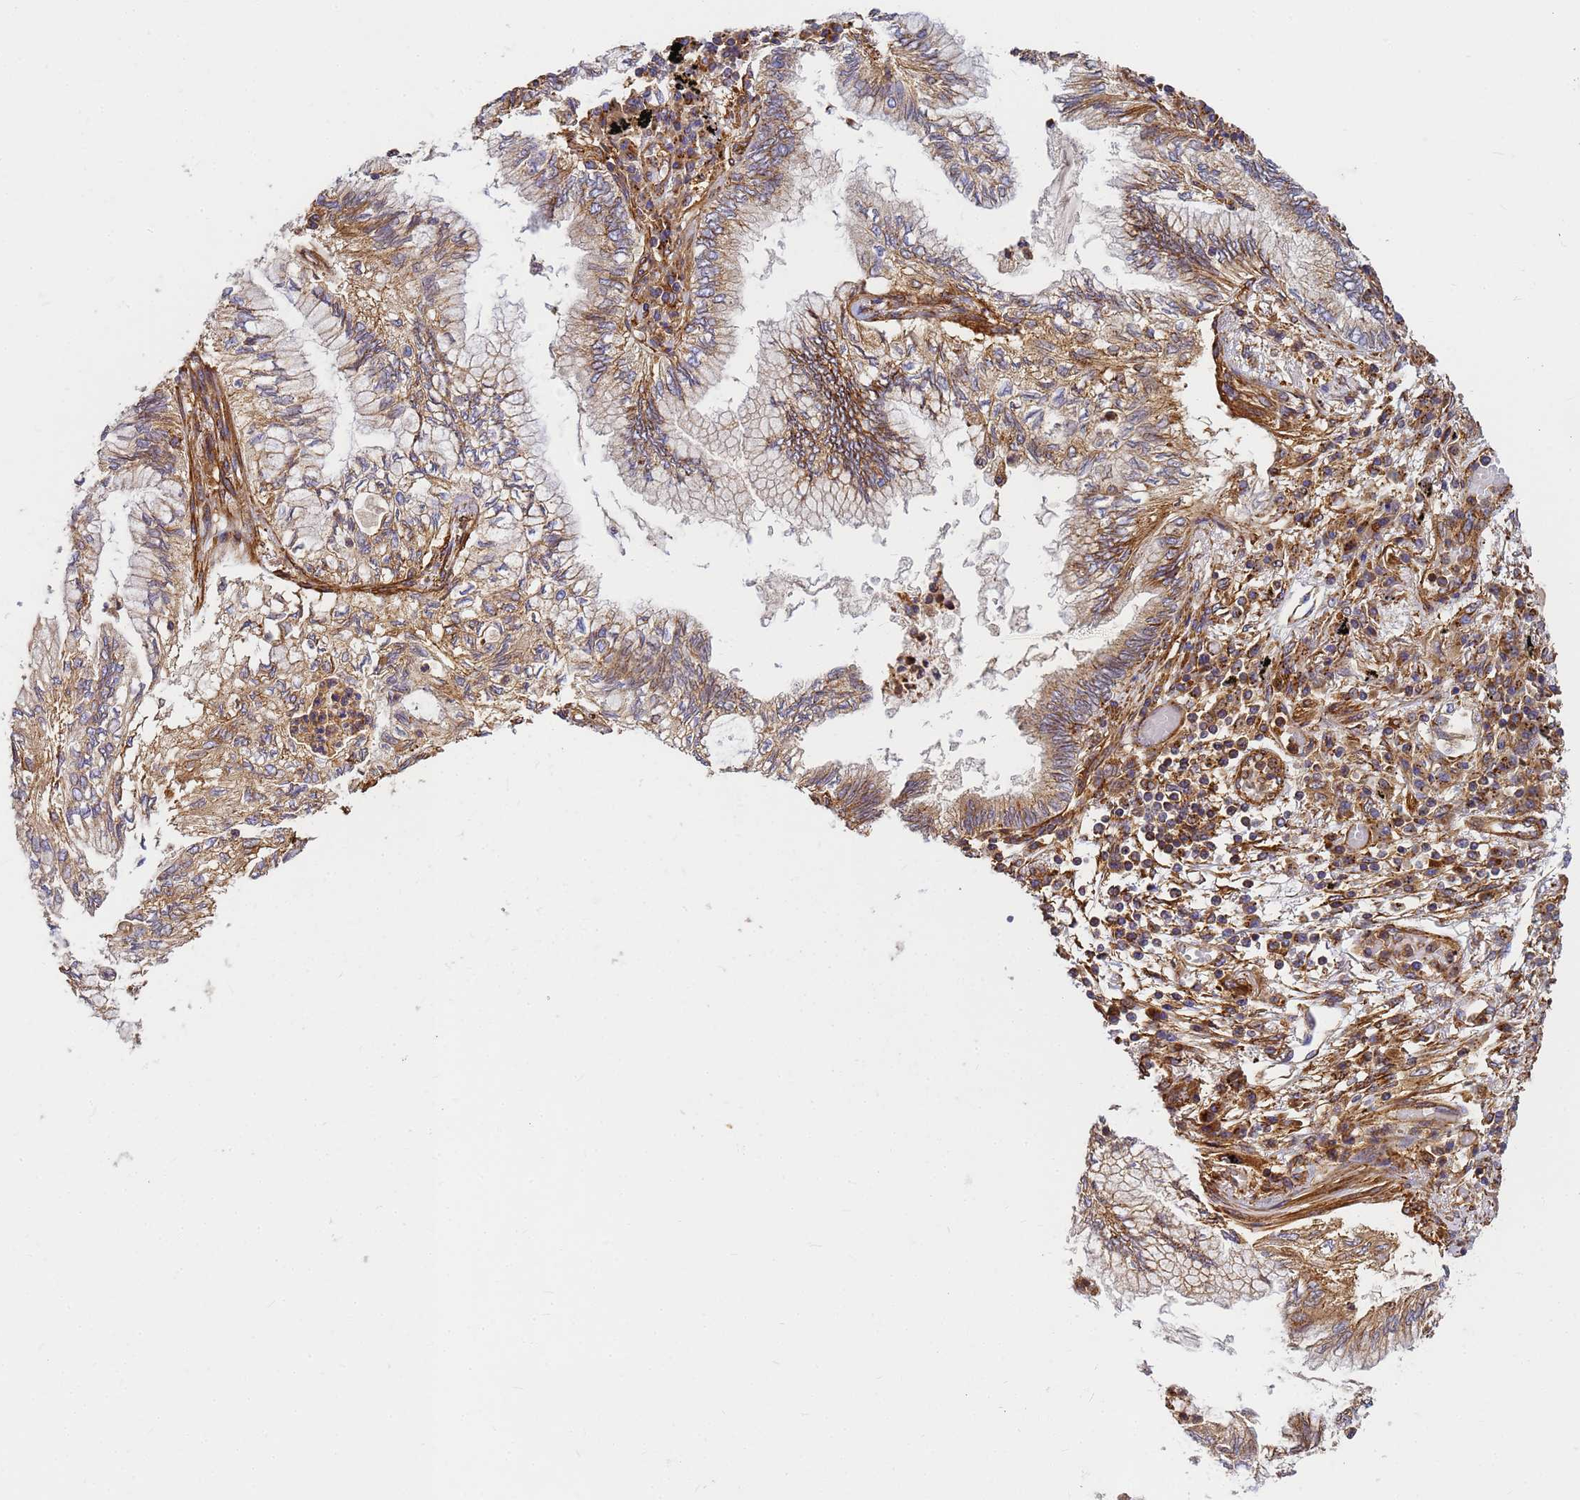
{"staining": {"intensity": "moderate", "quantity": ">75%", "location": "cytoplasmic/membranous"}, "tissue": "lung cancer", "cell_type": "Tumor cells", "image_type": "cancer", "snomed": [{"axis": "morphology", "description": "Adenocarcinoma, NOS"}, {"axis": "topography", "description": "Lung"}], "caption": "Lung cancer (adenocarcinoma) tissue displays moderate cytoplasmic/membranous staining in about >75% of tumor cells", "gene": "C2CD5", "patient": {"sex": "female", "age": 70}}